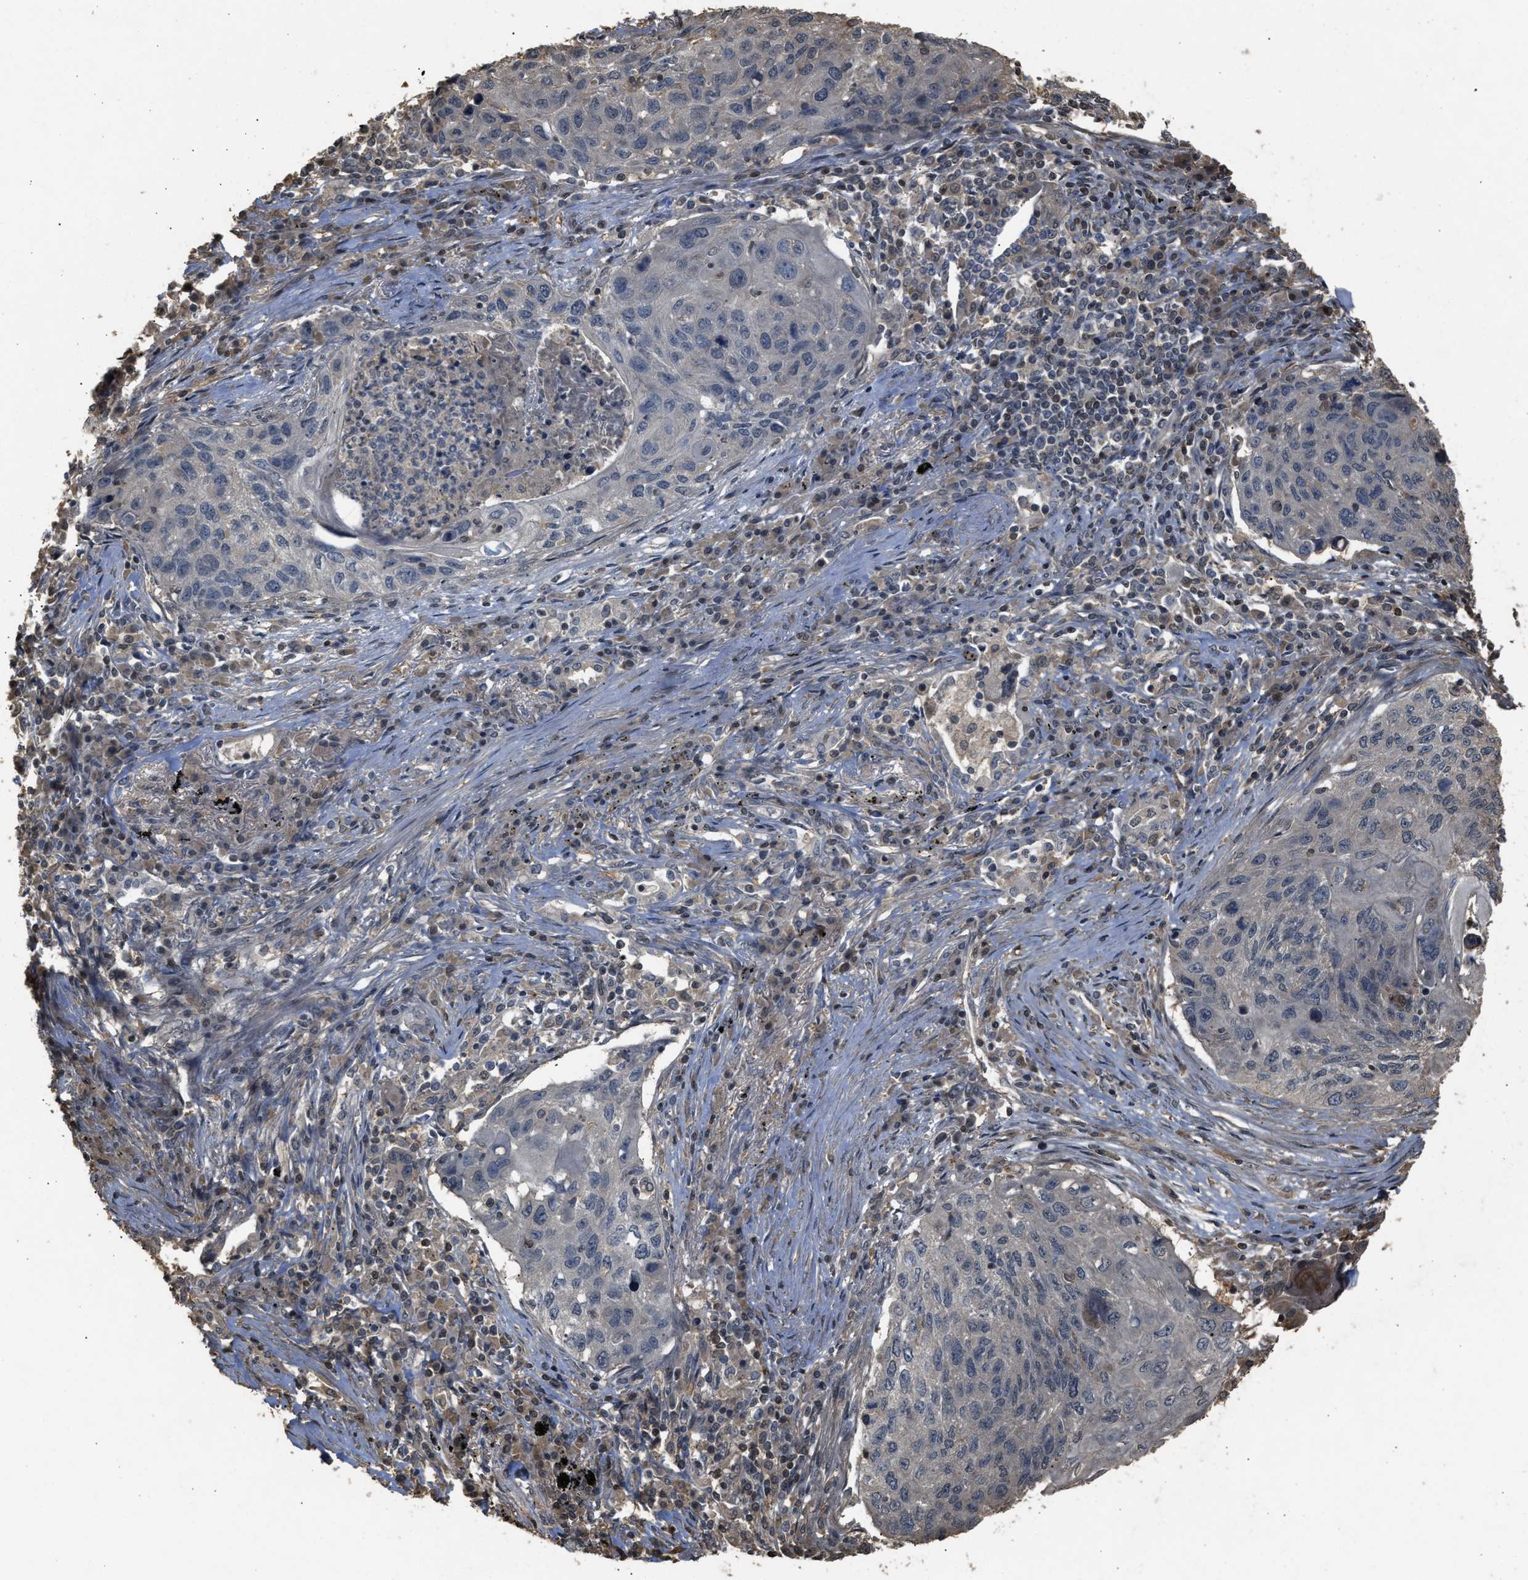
{"staining": {"intensity": "negative", "quantity": "none", "location": "none"}, "tissue": "lung cancer", "cell_type": "Tumor cells", "image_type": "cancer", "snomed": [{"axis": "morphology", "description": "Squamous cell carcinoma, NOS"}, {"axis": "topography", "description": "Lung"}], "caption": "Immunohistochemistry (IHC) histopathology image of neoplastic tissue: lung cancer (squamous cell carcinoma) stained with DAB (3,3'-diaminobenzidine) reveals no significant protein expression in tumor cells.", "gene": "ARHGDIA", "patient": {"sex": "female", "age": 63}}